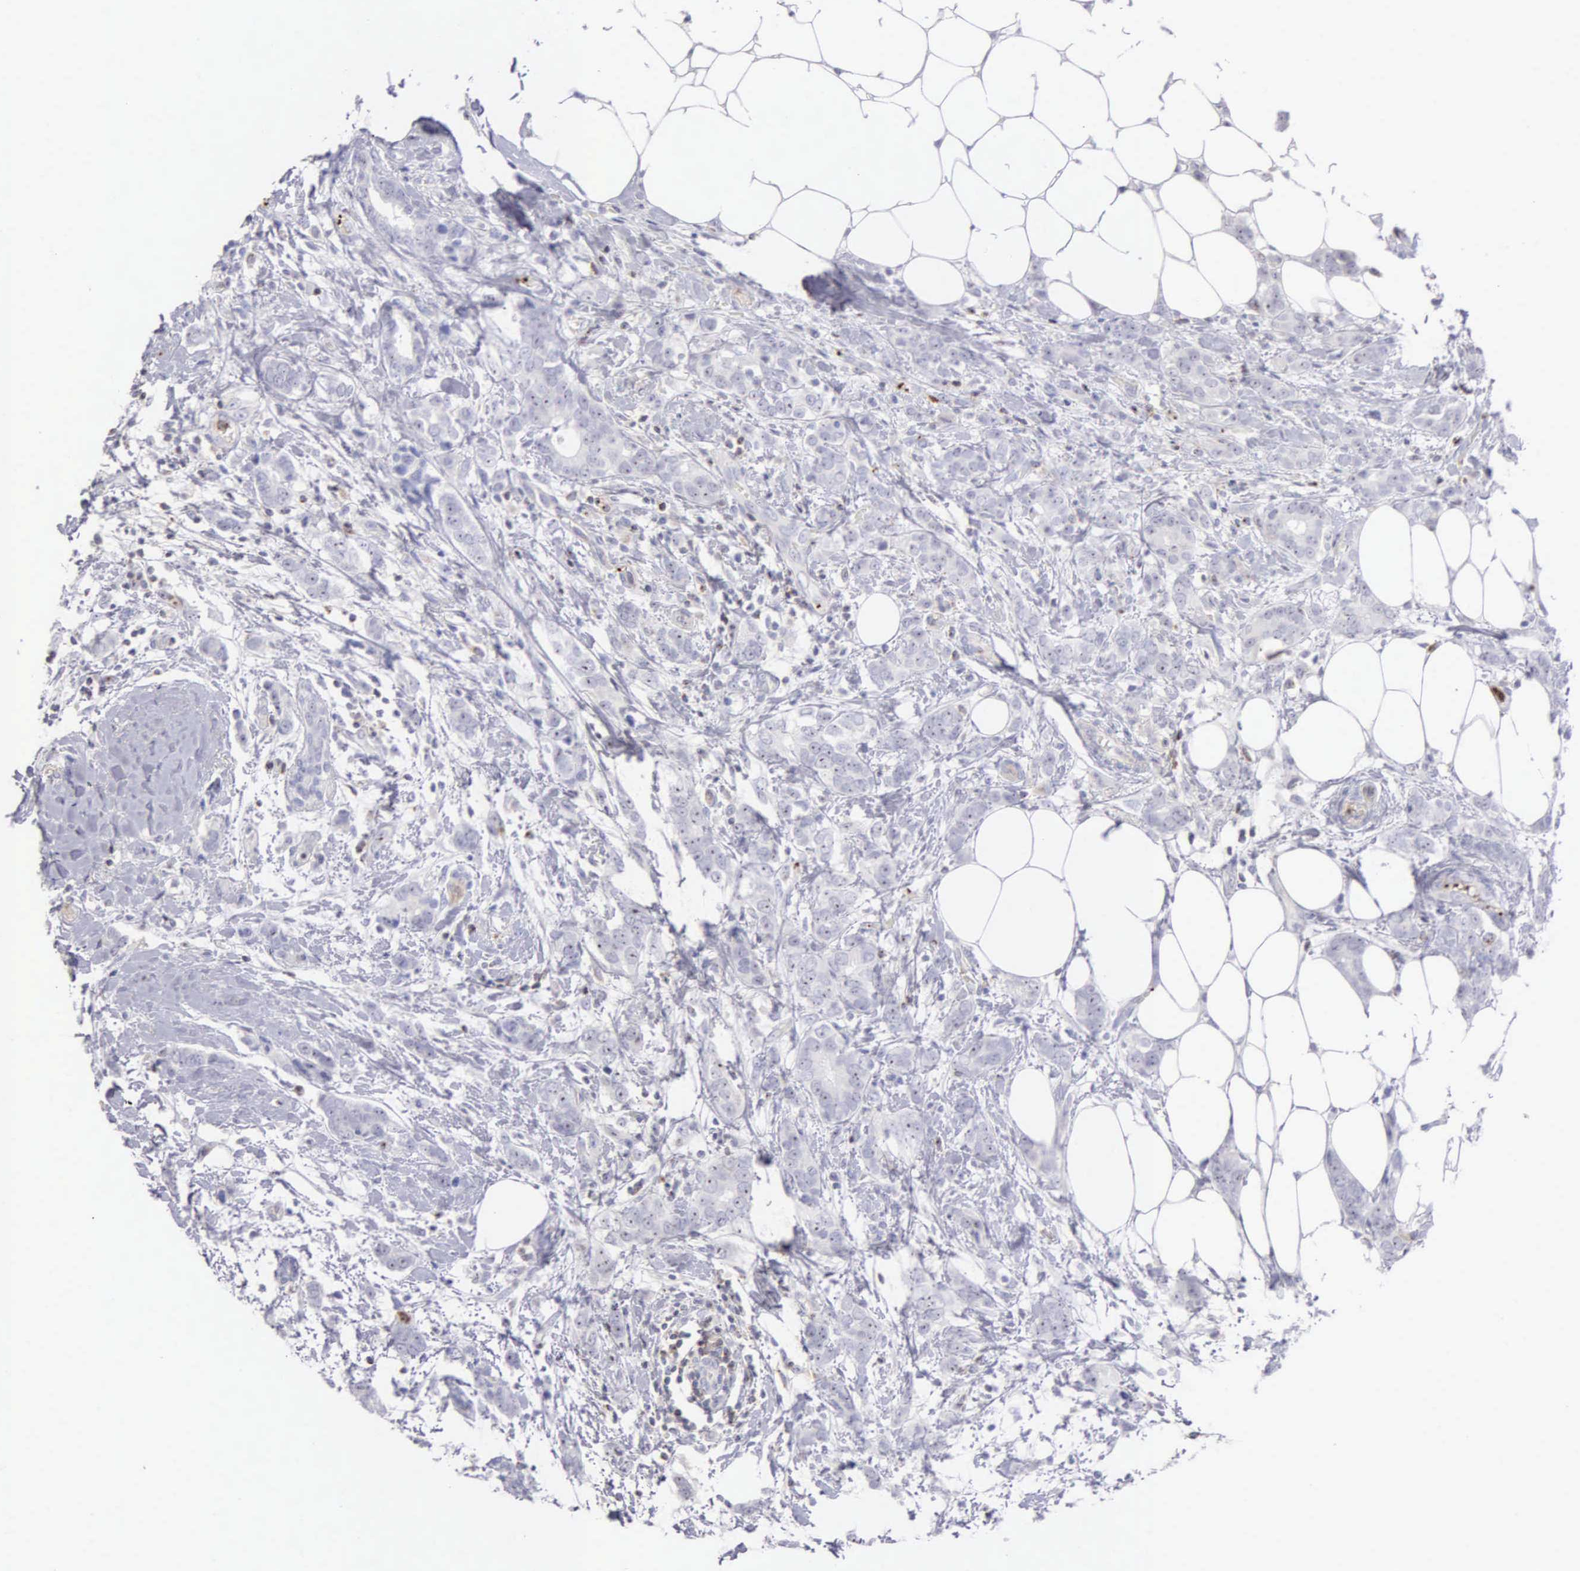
{"staining": {"intensity": "negative", "quantity": "none", "location": "none"}, "tissue": "breast cancer", "cell_type": "Tumor cells", "image_type": "cancer", "snomed": [{"axis": "morphology", "description": "Duct carcinoma"}, {"axis": "topography", "description": "Breast"}], "caption": "Immunohistochemical staining of breast infiltrating ductal carcinoma demonstrates no significant staining in tumor cells.", "gene": "SRGN", "patient": {"sex": "female", "age": 53}}